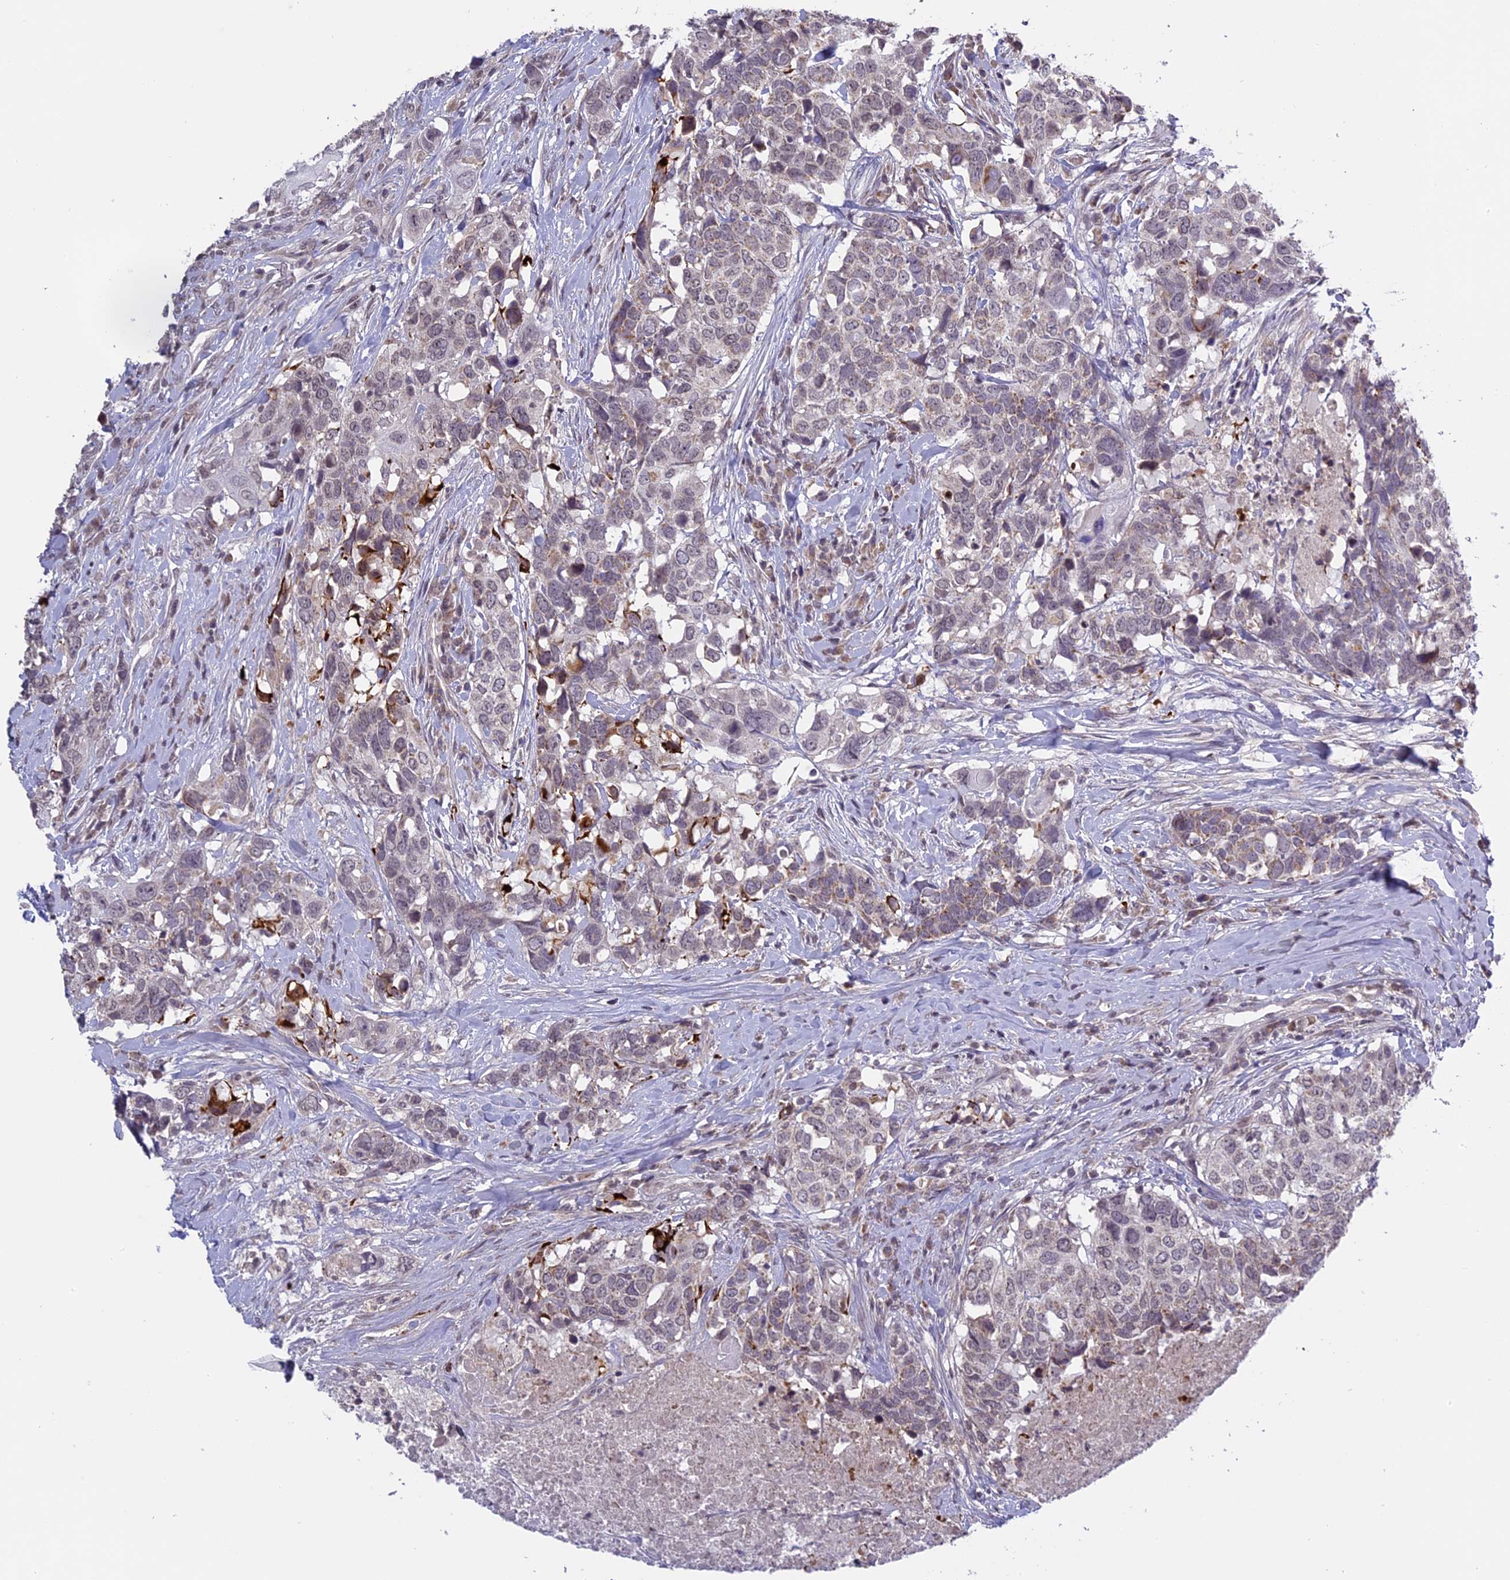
{"staining": {"intensity": "weak", "quantity": "25%-75%", "location": "cytoplasmic/membranous,nuclear"}, "tissue": "head and neck cancer", "cell_type": "Tumor cells", "image_type": "cancer", "snomed": [{"axis": "morphology", "description": "Squamous cell carcinoma, NOS"}, {"axis": "topography", "description": "Head-Neck"}], "caption": "Brown immunohistochemical staining in head and neck squamous cell carcinoma exhibits weak cytoplasmic/membranous and nuclear staining in approximately 25%-75% of tumor cells.", "gene": "ERG28", "patient": {"sex": "male", "age": 66}}